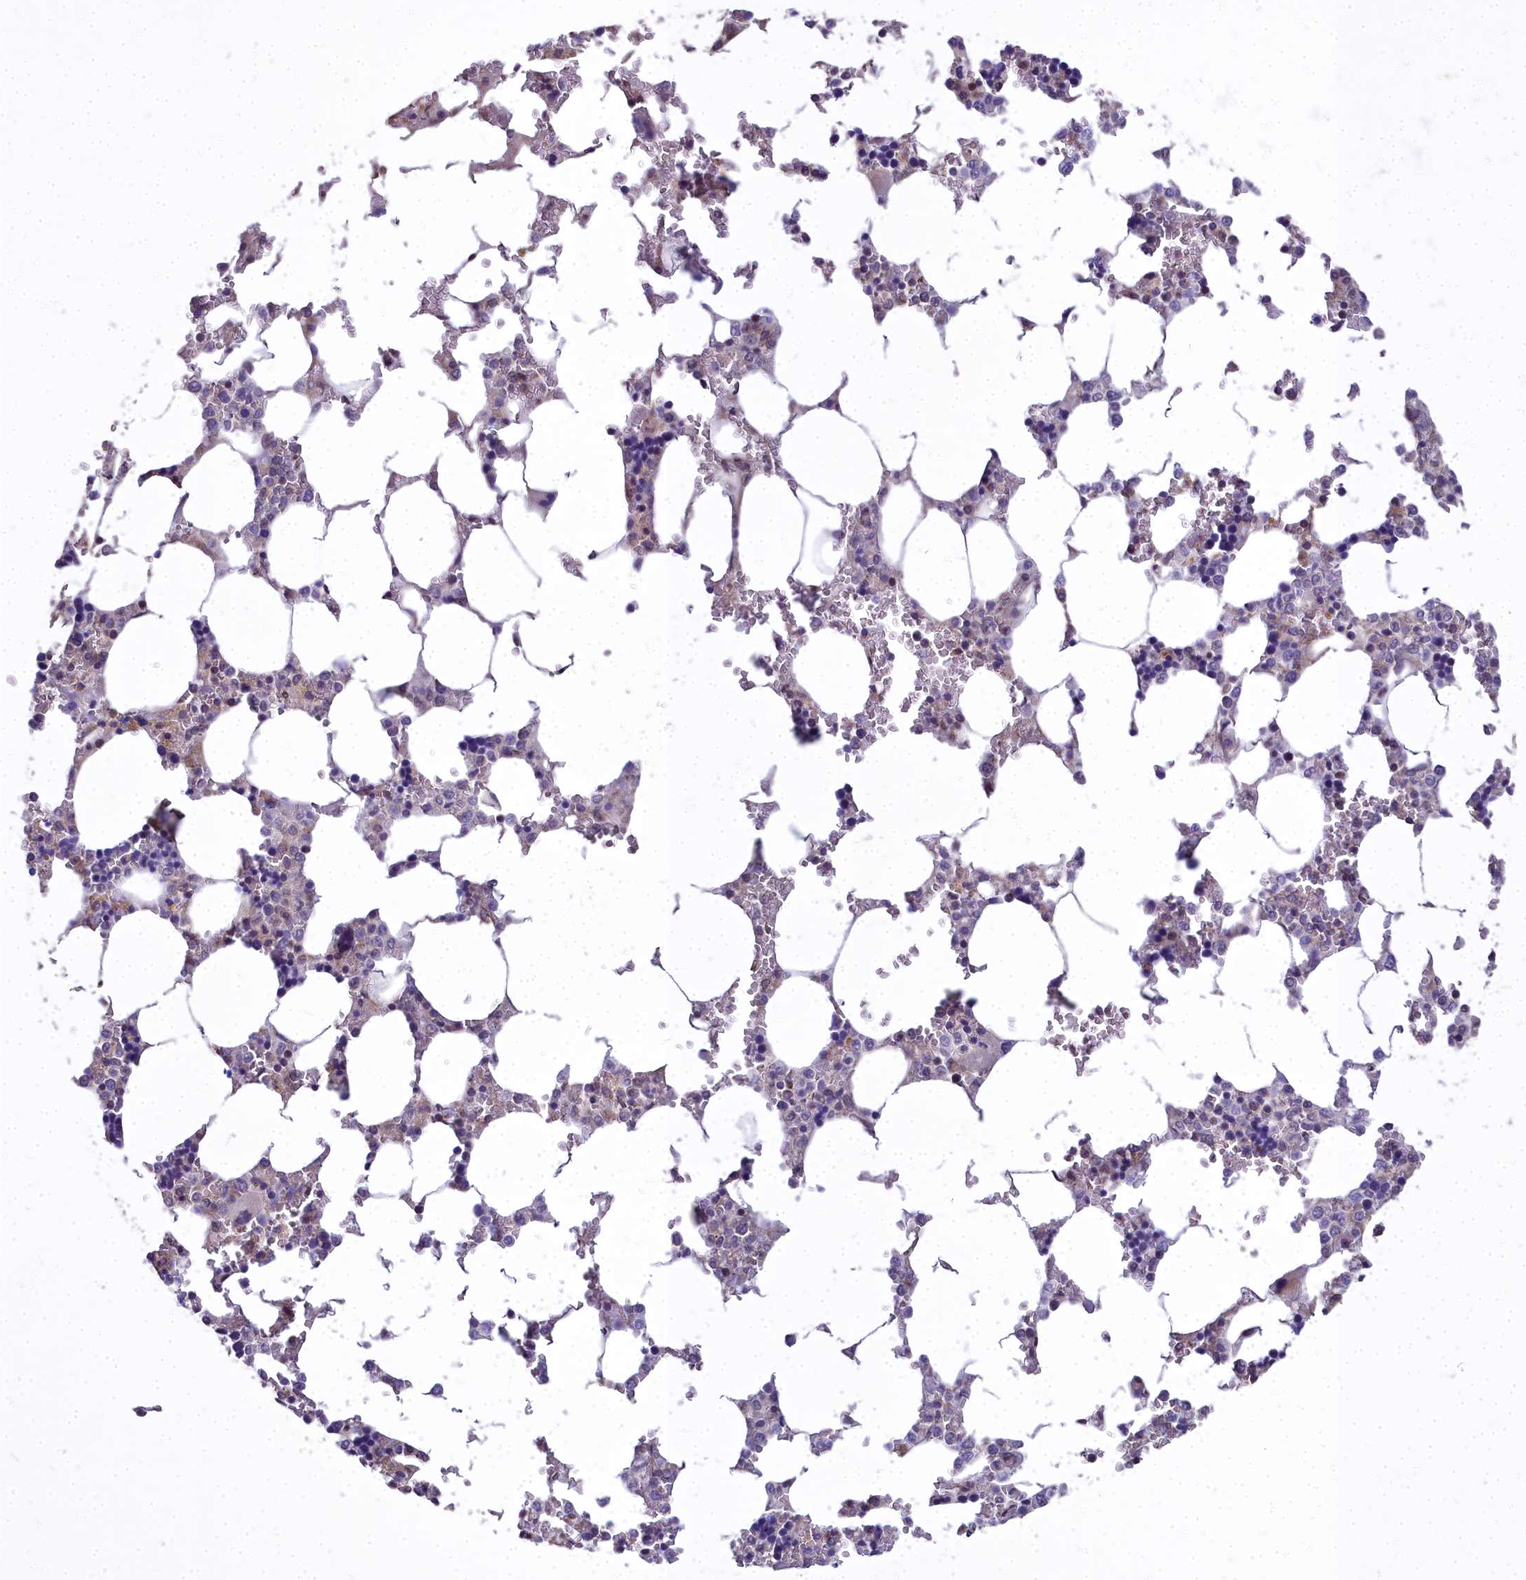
{"staining": {"intensity": "strong", "quantity": "<25%", "location": "cytoplasmic/membranous"}, "tissue": "bone marrow", "cell_type": "Hematopoietic cells", "image_type": "normal", "snomed": [{"axis": "morphology", "description": "Normal tissue, NOS"}, {"axis": "topography", "description": "Bone marrow"}], "caption": "Bone marrow stained for a protein (brown) demonstrates strong cytoplasmic/membranous positive expression in about <25% of hematopoietic cells.", "gene": "ABCB8", "patient": {"sex": "male", "age": 64}}